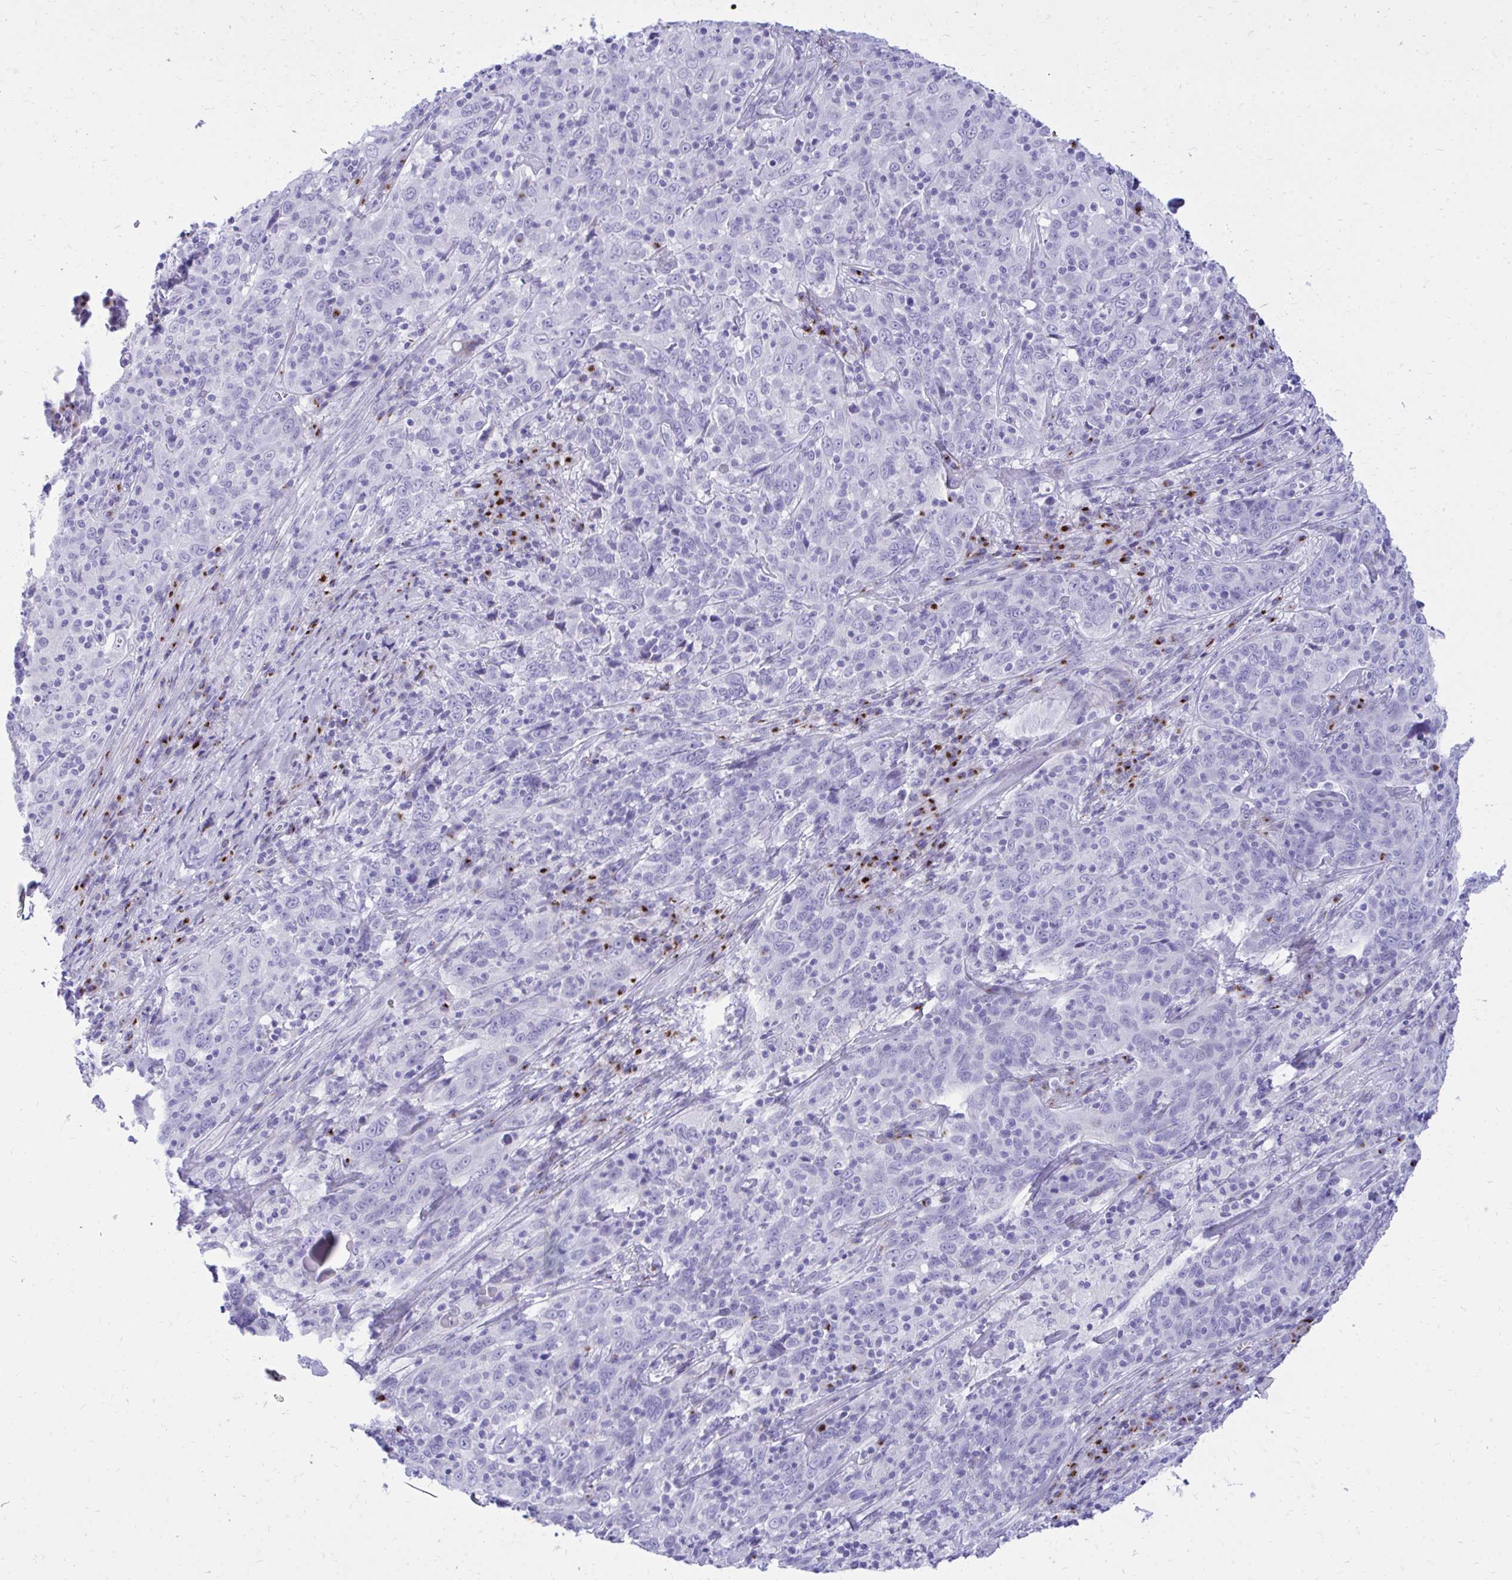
{"staining": {"intensity": "negative", "quantity": "none", "location": "none"}, "tissue": "cervical cancer", "cell_type": "Tumor cells", "image_type": "cancer", "snomed": [{"axis": "morphology", "description": "Squamous cell carcinoma, NOS"}, {"axis": "topography", "description": "Cervix"}], "caption": "Immunohistochemistry of human cervical squamous cell carcinoma demonstrates no positivity in tumor cells. (DAB immunohistochemistry, high magnification).", "gene": "ANKDD1B", "patient": {"sex": "female", "age": 46}}